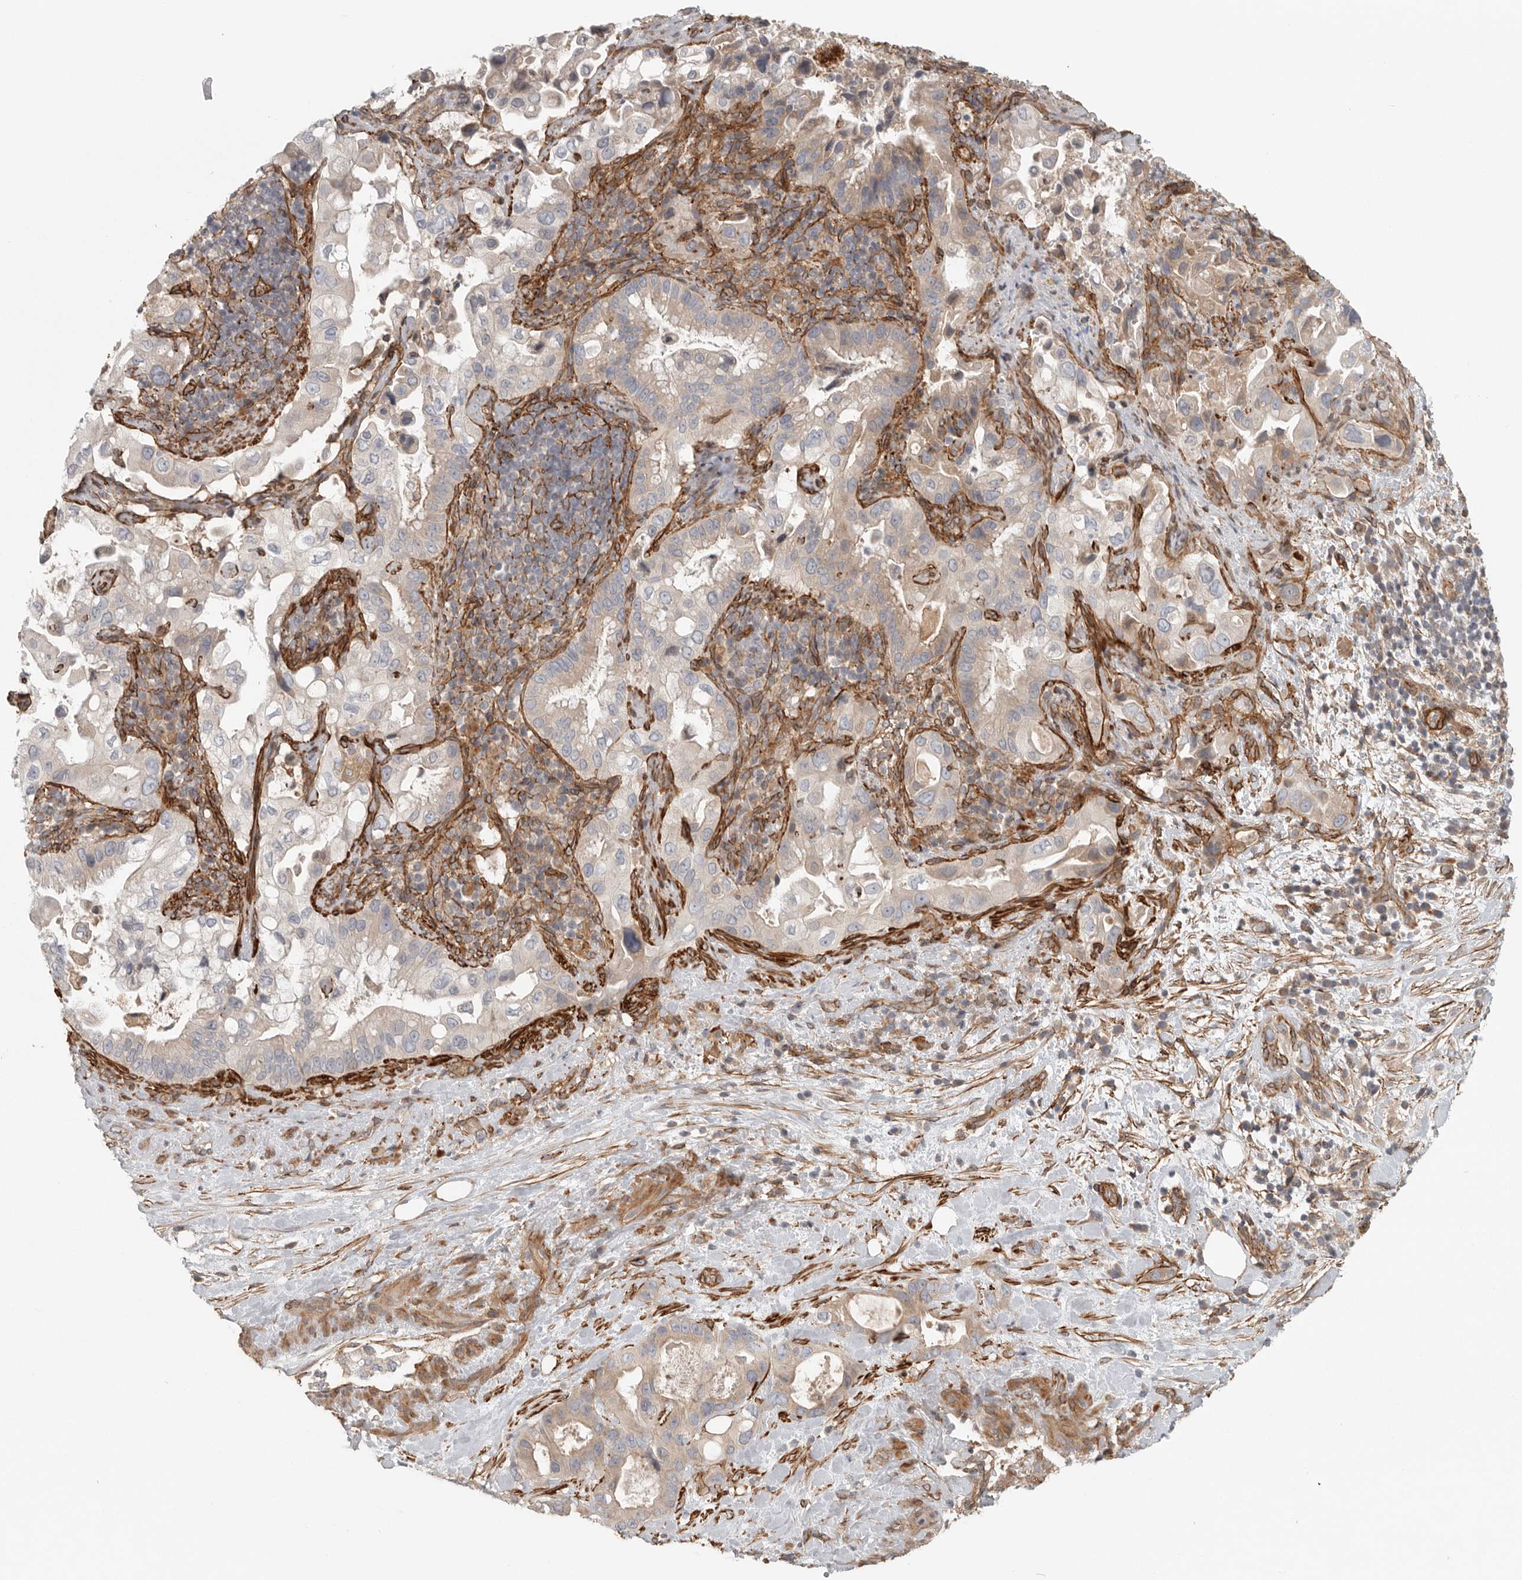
{"staining": {"intensity": "negative", "quantity": "none", "location": "none"}, "tissue": "pancreatic cancer", "cell_type": "Tumor cells", "image_type": "cancer", "snomed": [{"axis": "morphology", "description": "Inflammation, NOS"}, {"axis": "morphology", "description": "Adenocarcinoma, NOS"}, {"axis": "topography", "description": "Pancreas"}], "caption": "DAB immunohistochemical staining of human pancreatic cancer demonstrates no significant expression in tumor cells.", "gene": "LONRF1", "patient": {"sex": "female", "age": 56}}